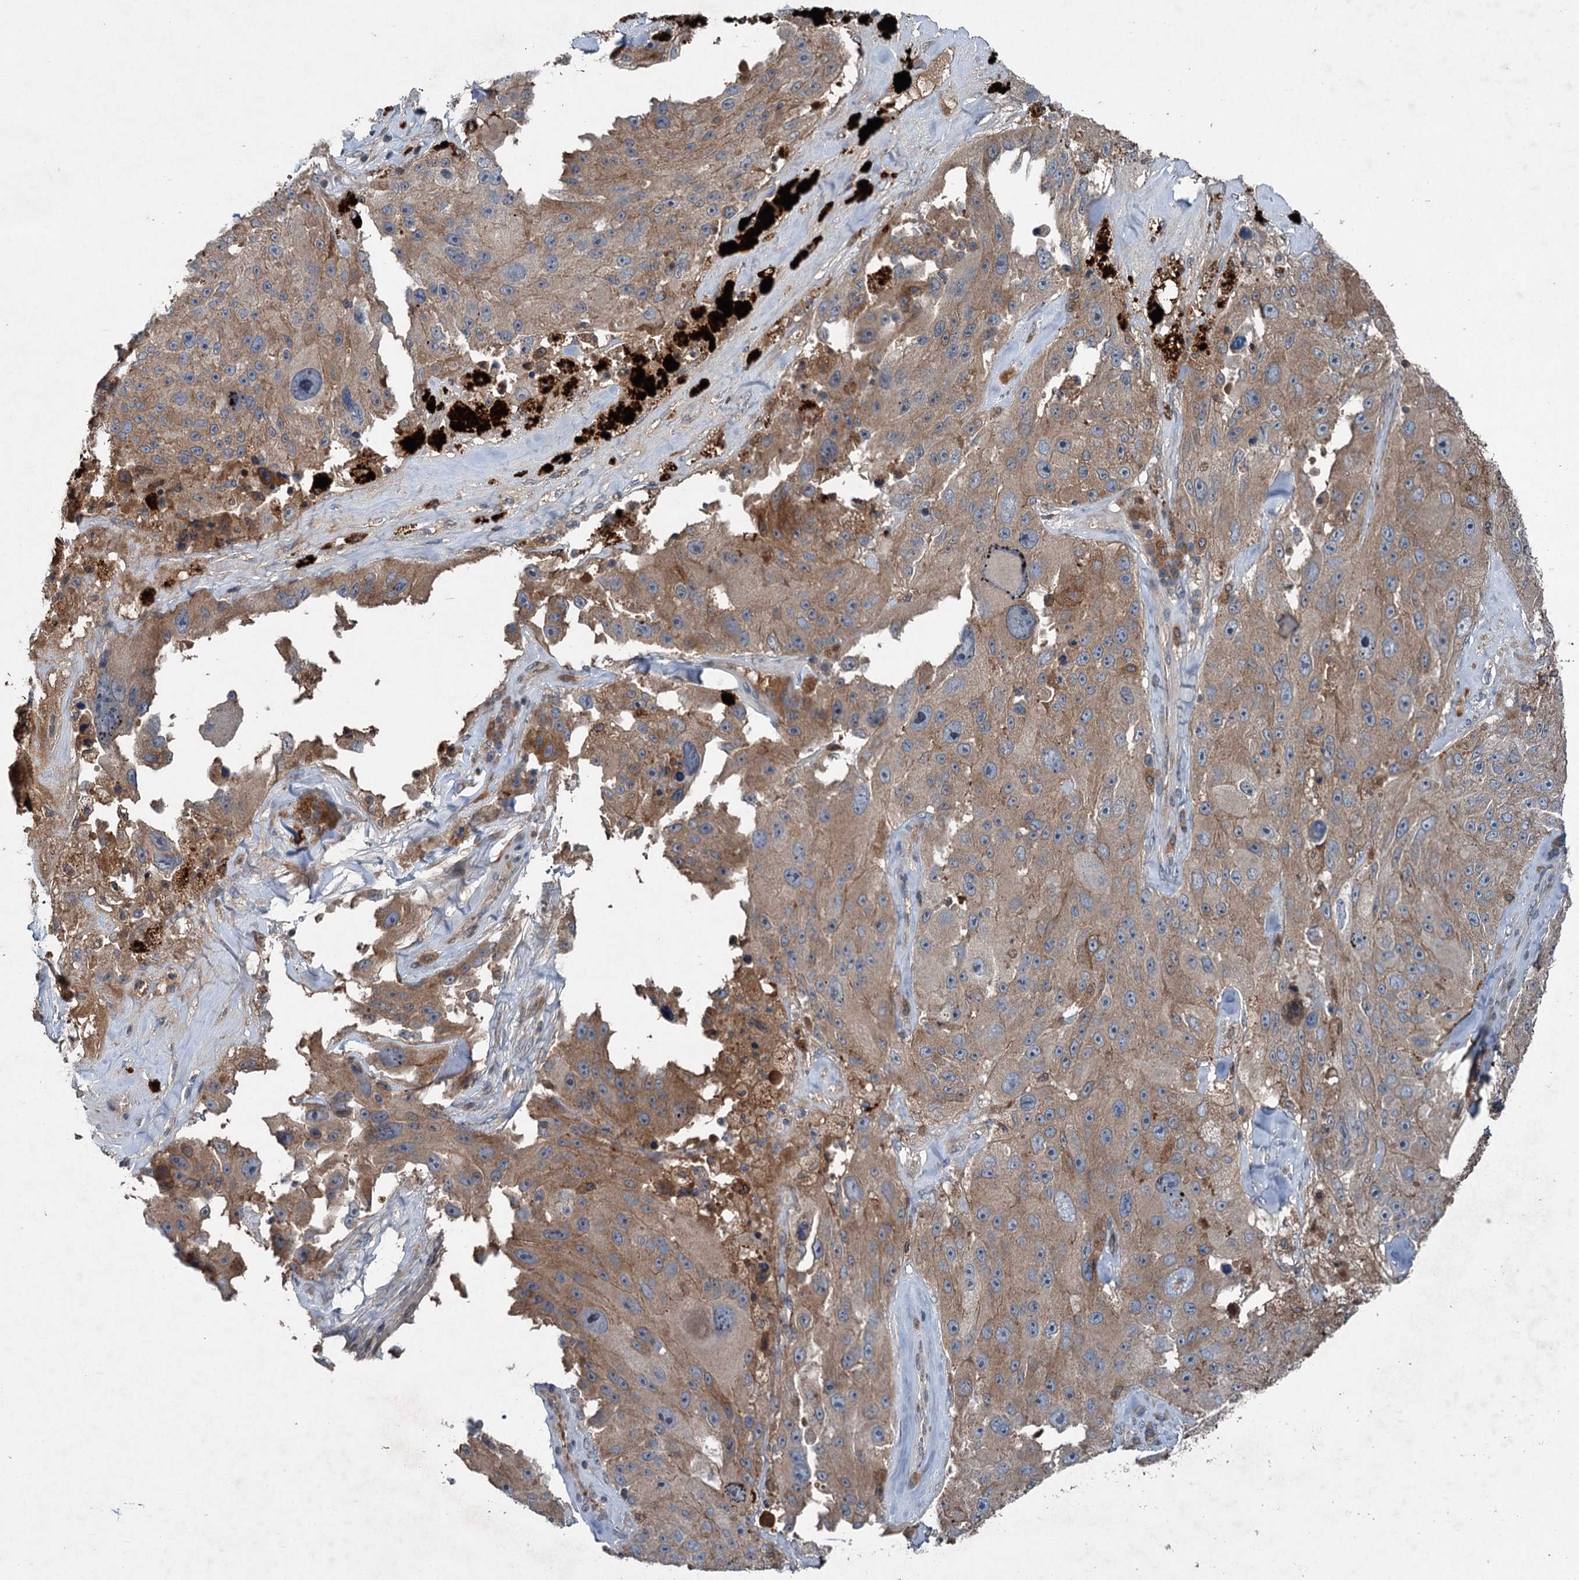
{"staining": {"intensity": "weak", "quantity": ">75%", "location": "cytoplasmic/membranous"}, "tissue": "melanoma", "cell_type": "Tumor cells", "image_type": "cancer", "snomed": [{"axis": "morphology", "description": "Malignant melanoma, Metastatic site"}, {"axis": "topography", "description": "Lymph node"}], "caption": "IHC (DAB (3,3'-diaminobenzidine)) staining of melanoma demonstrates weak cytoplasmic/membranous protein expression in about >75% of tumor cells.", "gene": "TAPBPL", "patient": {"sex": "male", "age": 62}}